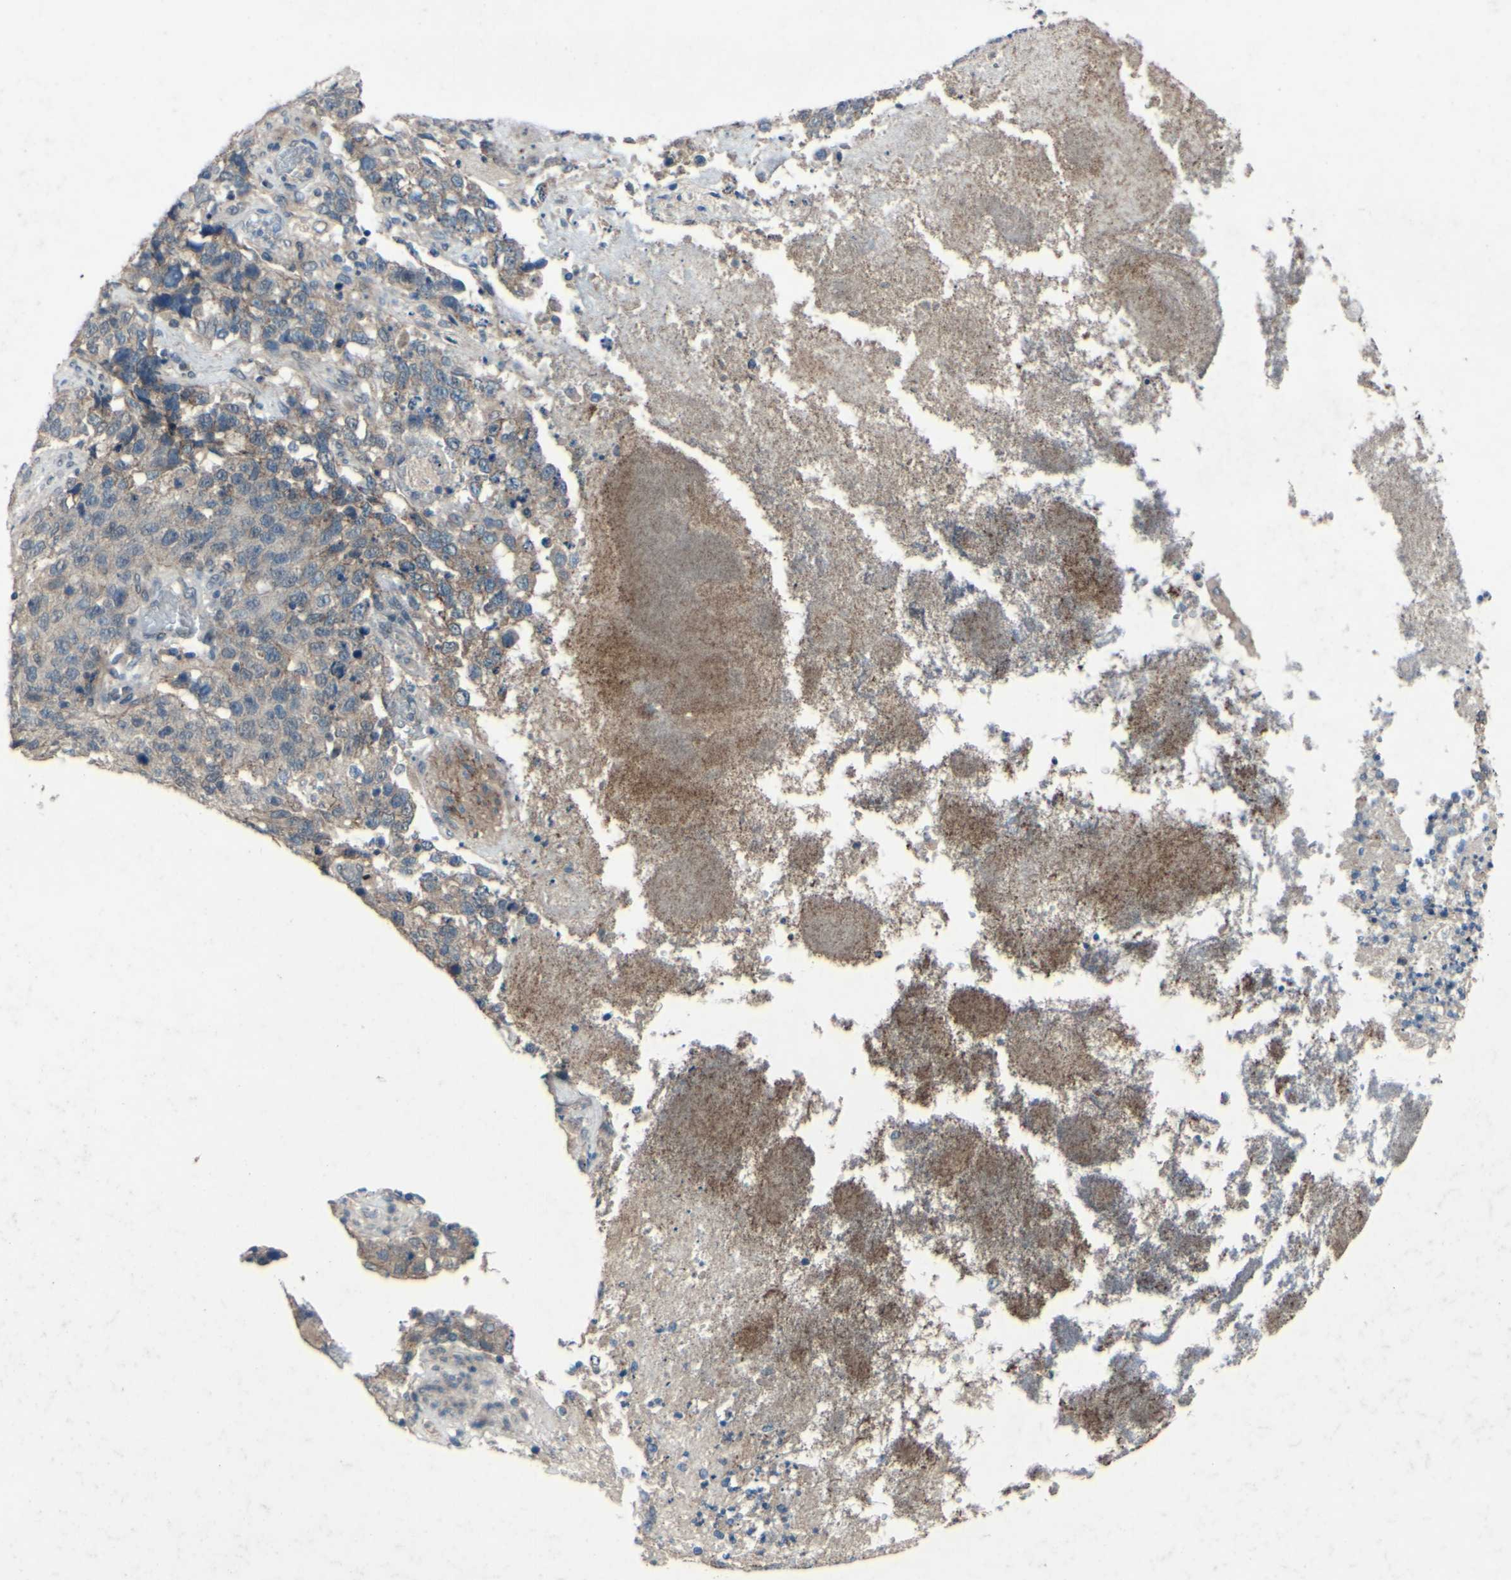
{"staining": {"intensity": "weak", "quantity": ">75%", "location": "cytoplasmic/membranous"}, "tissue": "stomach cancer", "cell_type": "Tumor cells", "image_type": "cancer", "snomed": [{"axis": "morphology", "description": "Normal tissue, NOS"}, {"axis": "morphology", "description": "Adenocarcinoma, NOS"}, {"axis": "topography", "description": "Stomach"}], "caption": "There is low levels of weak cytoplasmic/membranous positivity in tumor cells of adenocarcinoma (stomach), as demonstrated by immunohistochemical staining (brown color).", "gene": "CDCP1", "patient": {"sex": "male", "age": 48}}